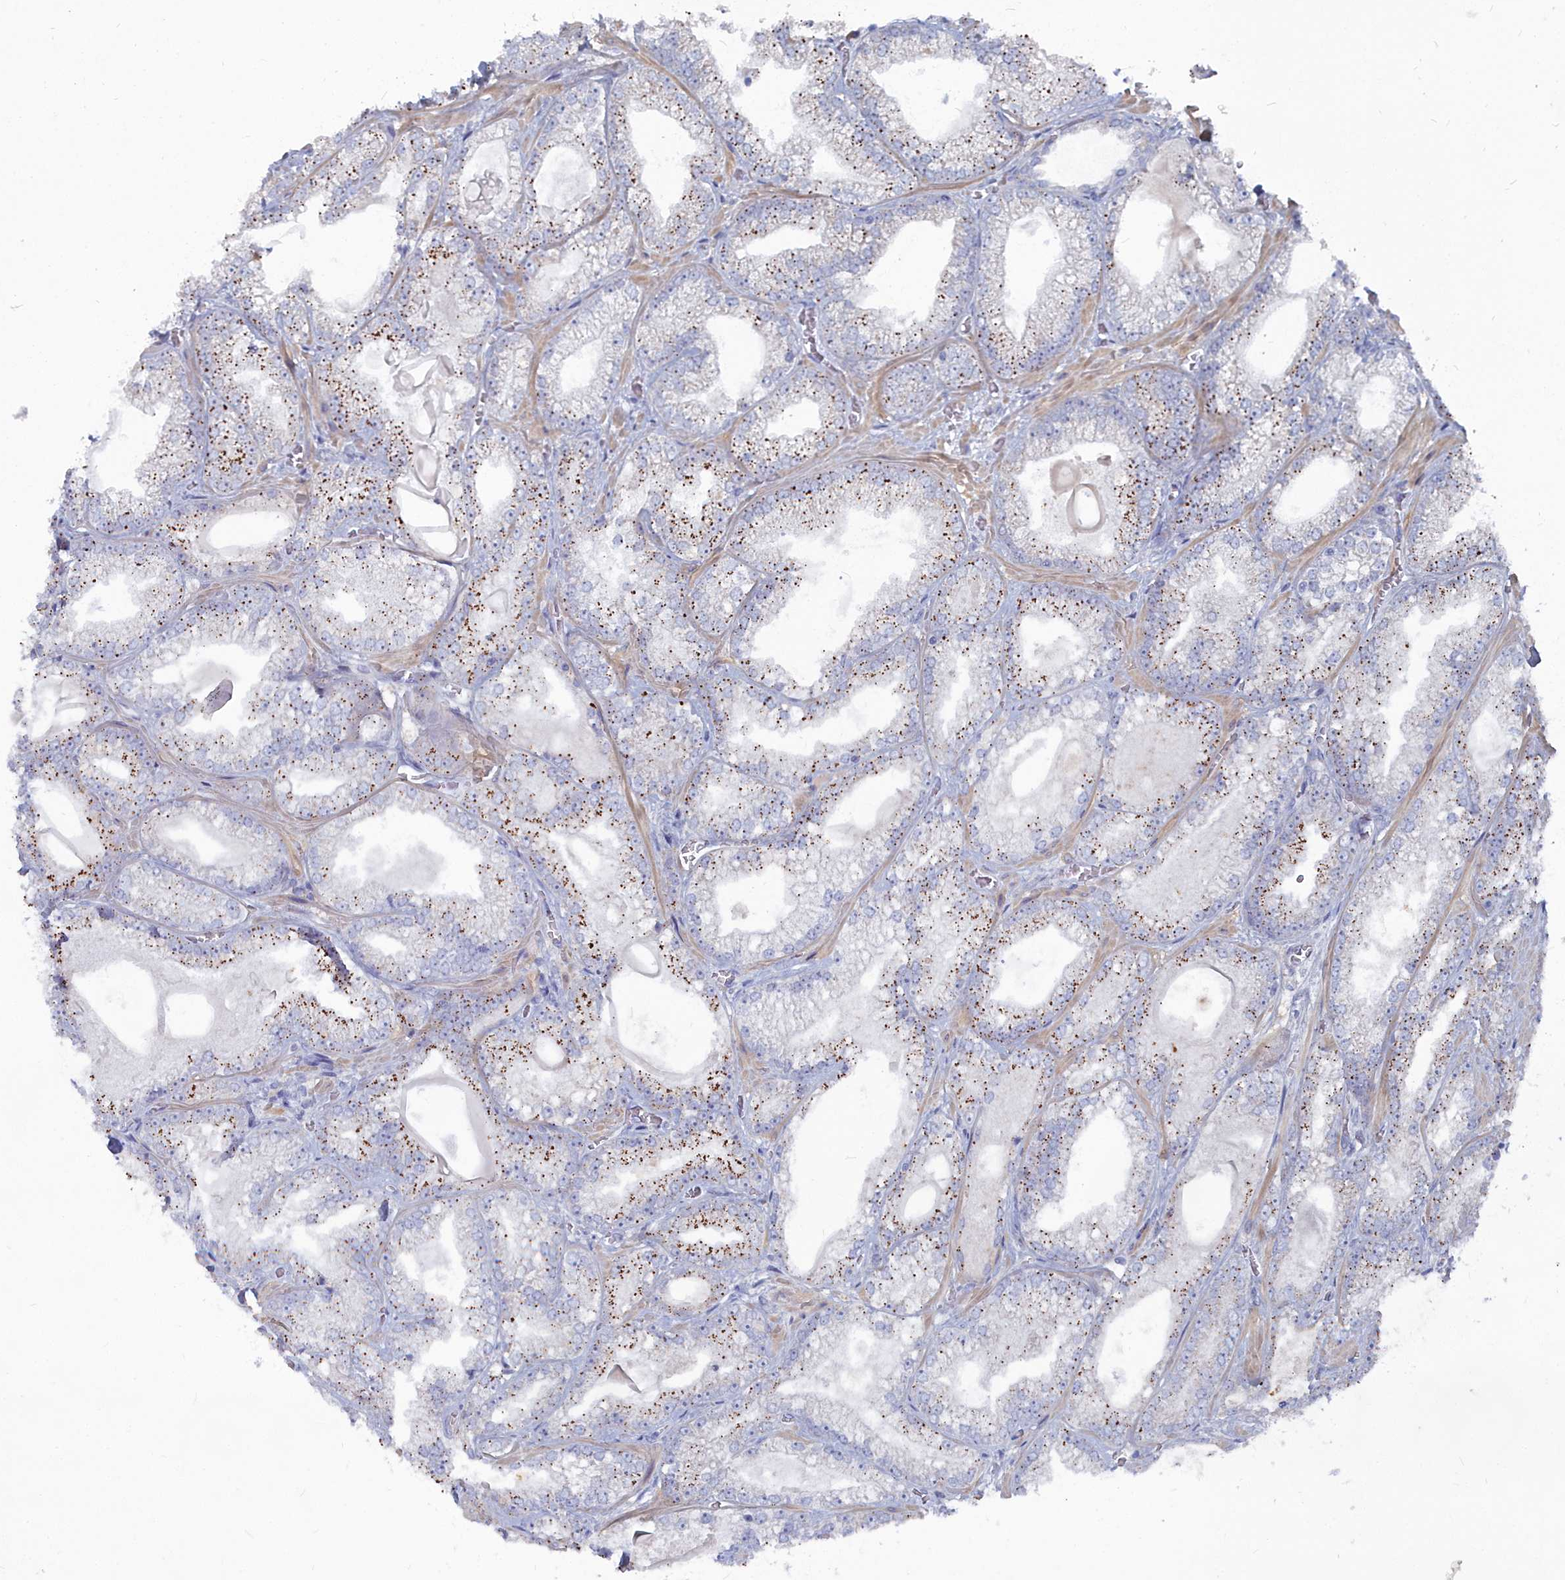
{"staining": {"intensity": "strong", "quantity": "25%-75%", "location": "cytoplasmic/membranous"}, "tissue": "prostate cancer", "cell_type": "Tumor cells", "image_type": "cancer", "snomed": [{"axis": "morphology", "description": "Adenocarcinoma, Low grade"}, {"axis": "topography", "description": "Prostate"}], "caption": "The micrograph exhibits staining of prostate cancer (adenocarcinoma (low-grade)), revealing strong cytoplasmic/membranous protein staining (brown color) within tumor cells. The protein is stained brown, and the nuclei are stained in blue (DAB IHC with brightfield microscopy, high magnification).", "gene": "SHISAL2A", "patient": {"sex": "male", "age": 57}}